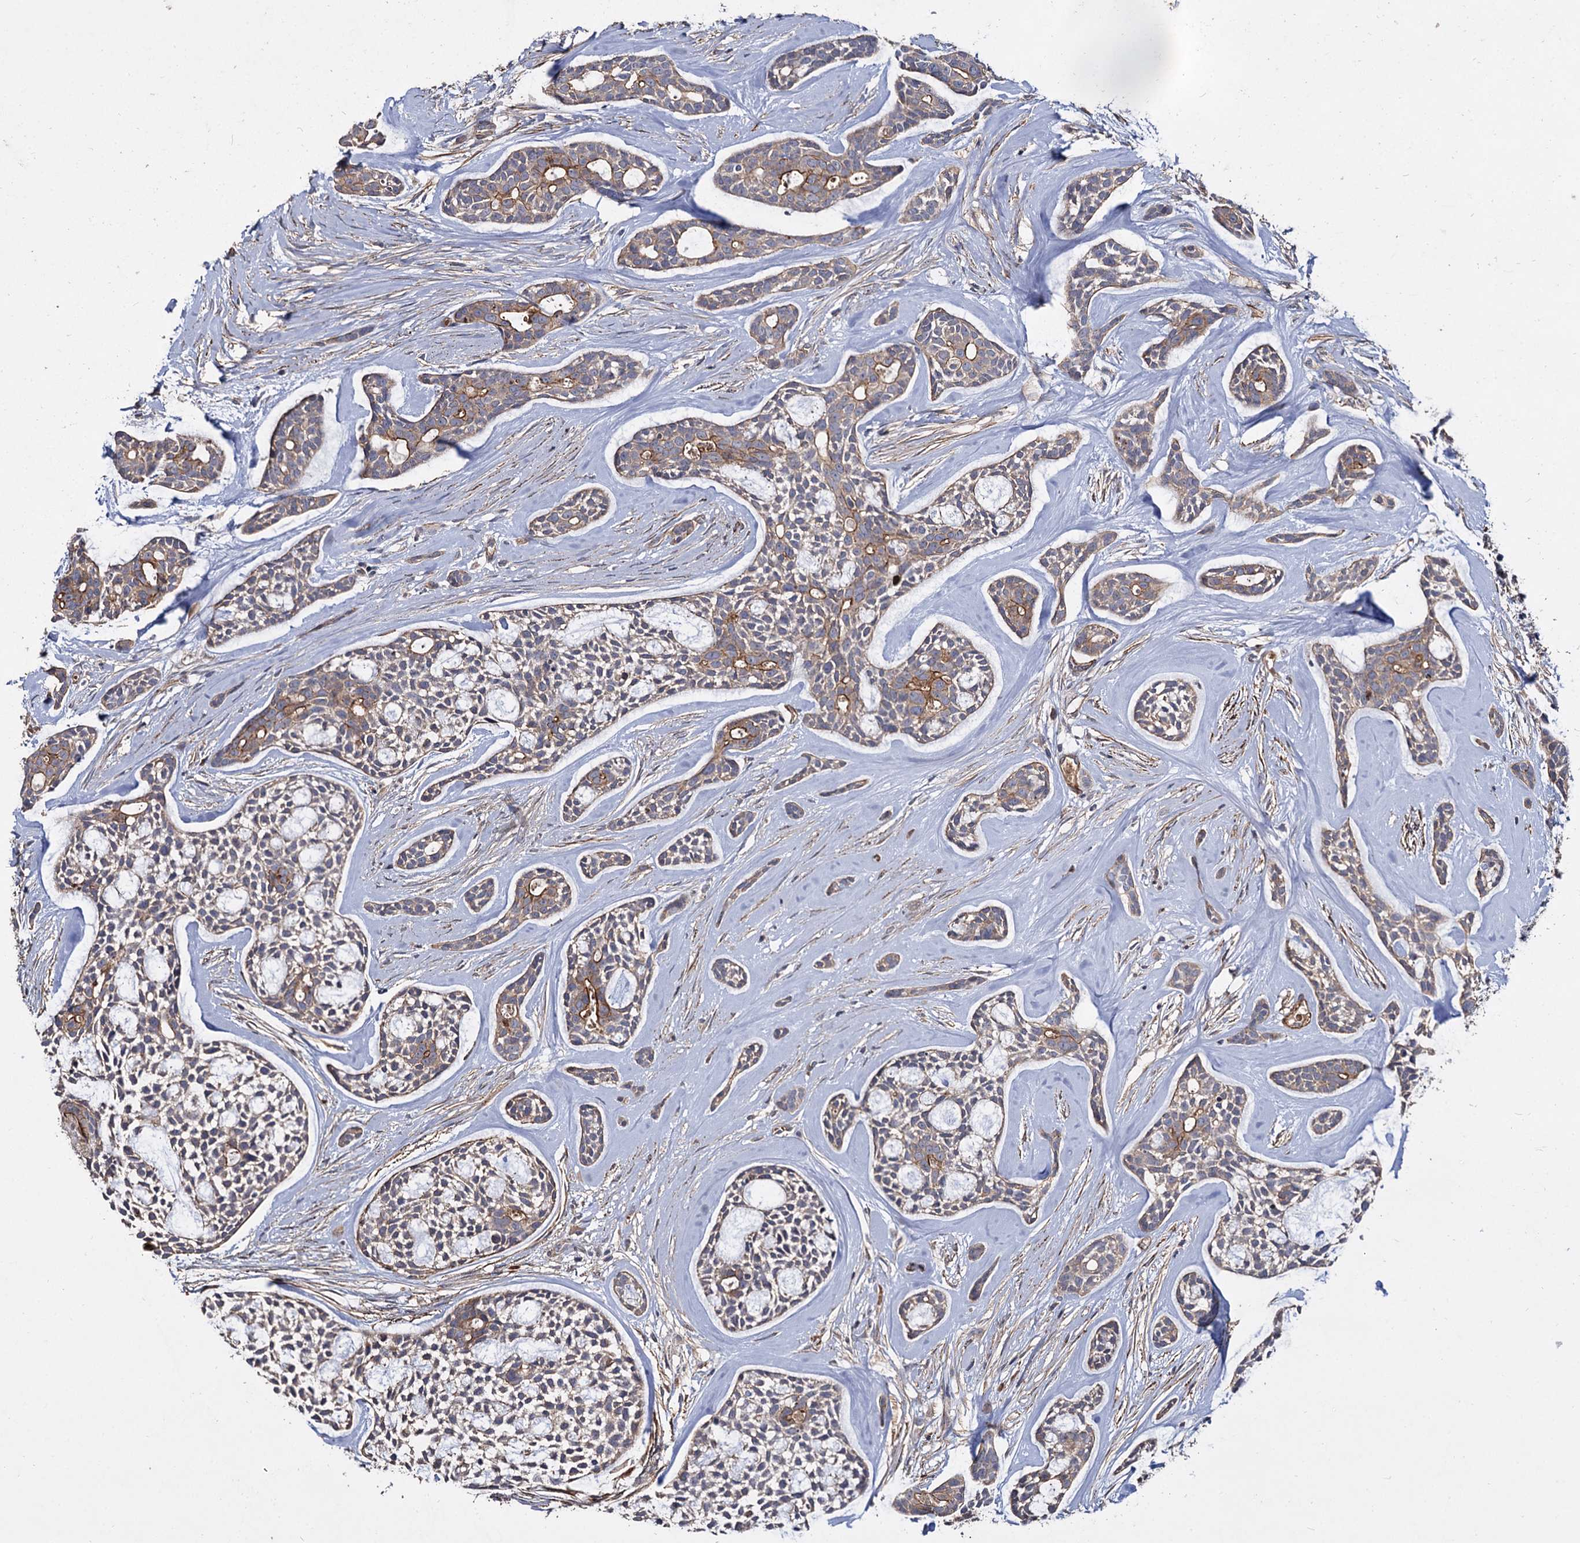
{"staining": {"intensity": "moderate", "quantity": "25%-75%", "location": "cytoplasmic/membranous"}, "tissue": "head and neck cancer", "cell_type": "Tumor cells", "image_type": "cancer", "snomed": [{"axis": "morphology", "description": "Adenocarcinoma, NOS"}, {"axis": "topography", "description": "Subcutis"}, {"axis": "topography", "description": "Head-Neck"}], "caption": "A medium amount of moderate cytoplasmic/membranous expression is identified in about 25%-75% of tumor cells in adenocarcinoma (head and neck) tissue.", "gene": "ISM2", "patient": {"sex": "female", "age": 73}}